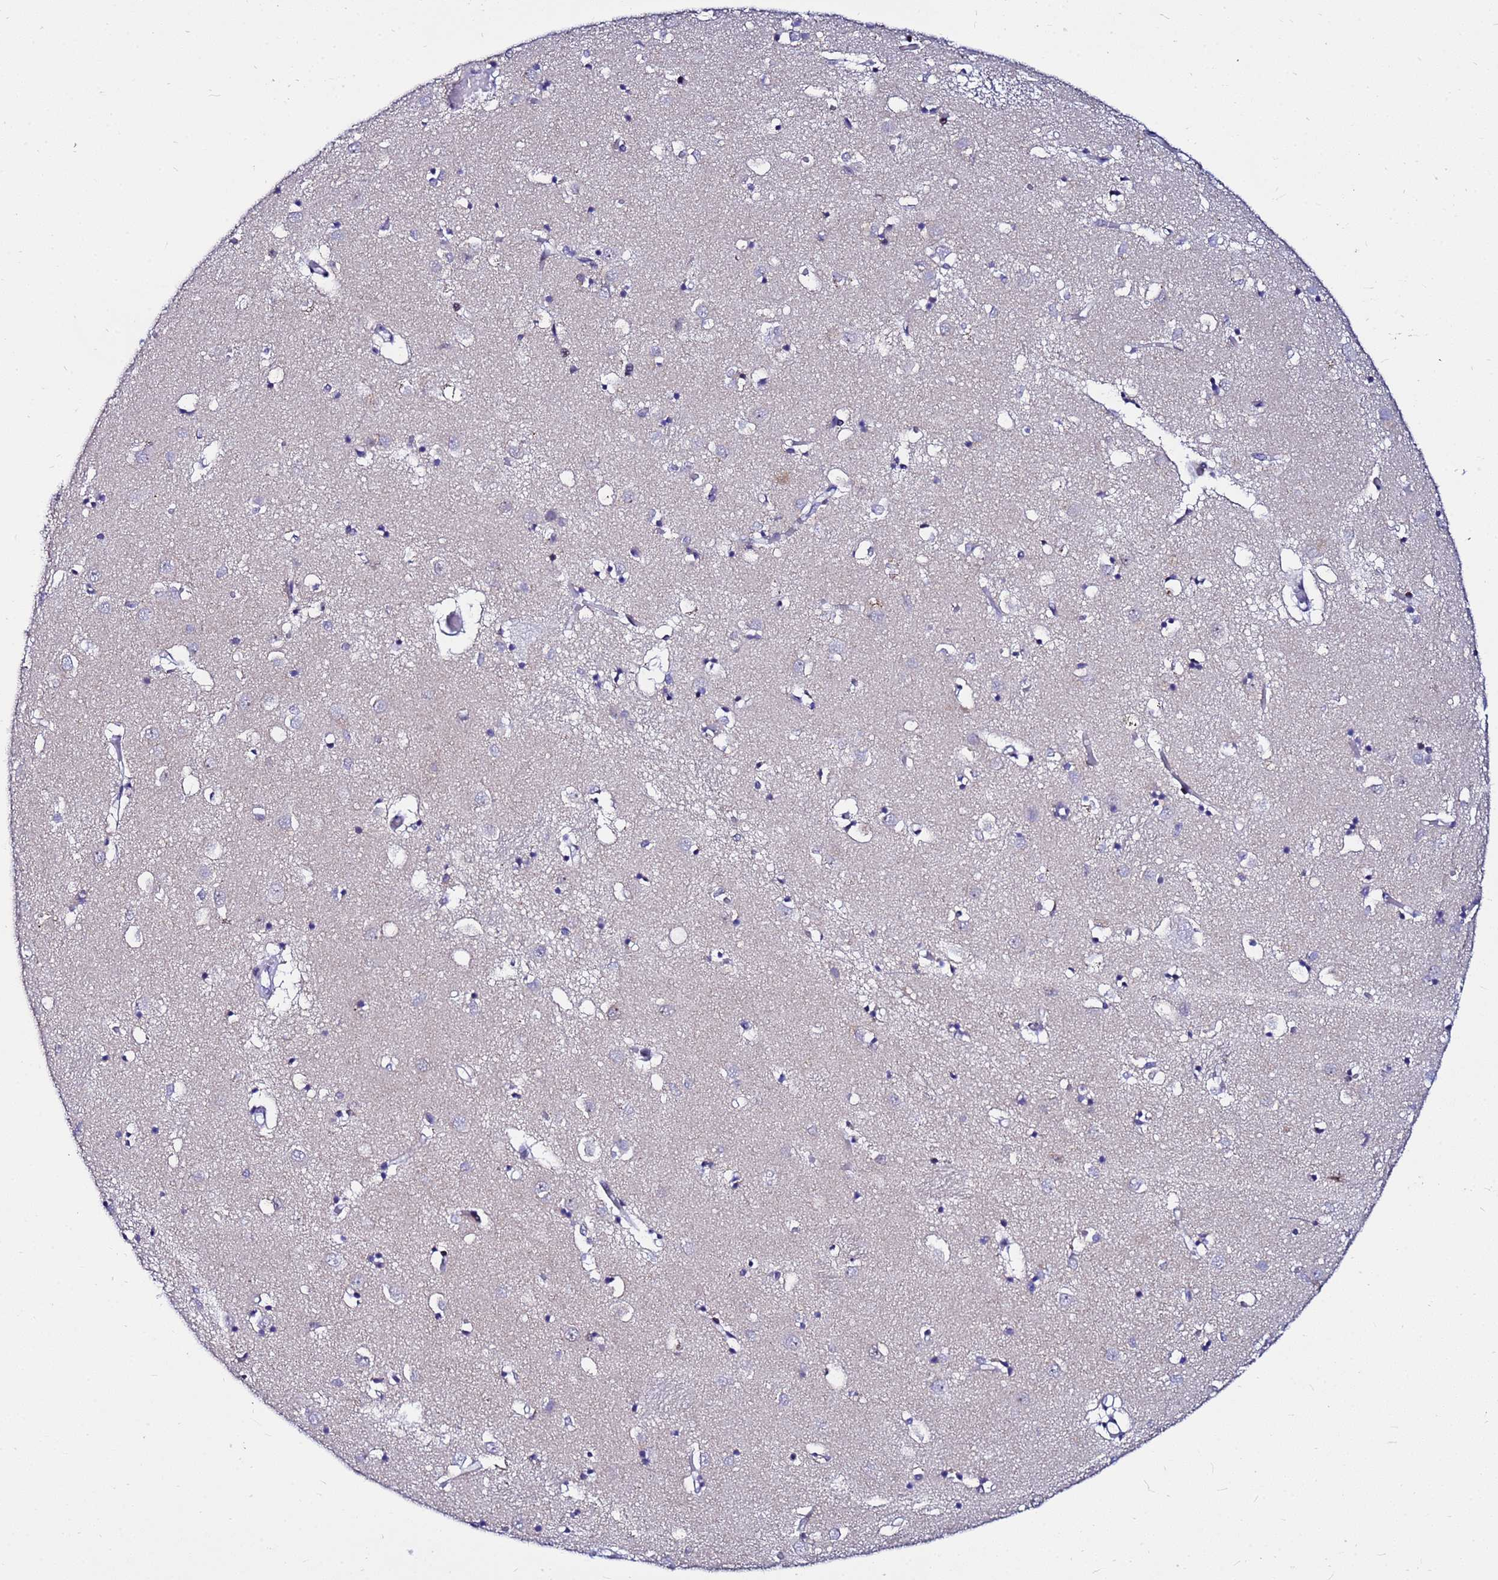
{"staining": {"intensity": "negative", "quantity": "none", "location": "none"}, "tissue": "caudate", "cell_type": "Glial cells", "image_type": "normal", "snomed": [{"axis": "morphology", "description": "Normal tissue, NOS"}, {"axis": "topography", "description": "Lateral ventricle wall"}], "caption": "High magnification brightfield microscopy of benign caudate stained with DAB (brown) and counterstained with hematoxylin (blue): glial cells show no significant staining. Nuclei are stained in blue.", "gene": "PPP1R14C", "patient": {"sex": "male", "age": 70}}